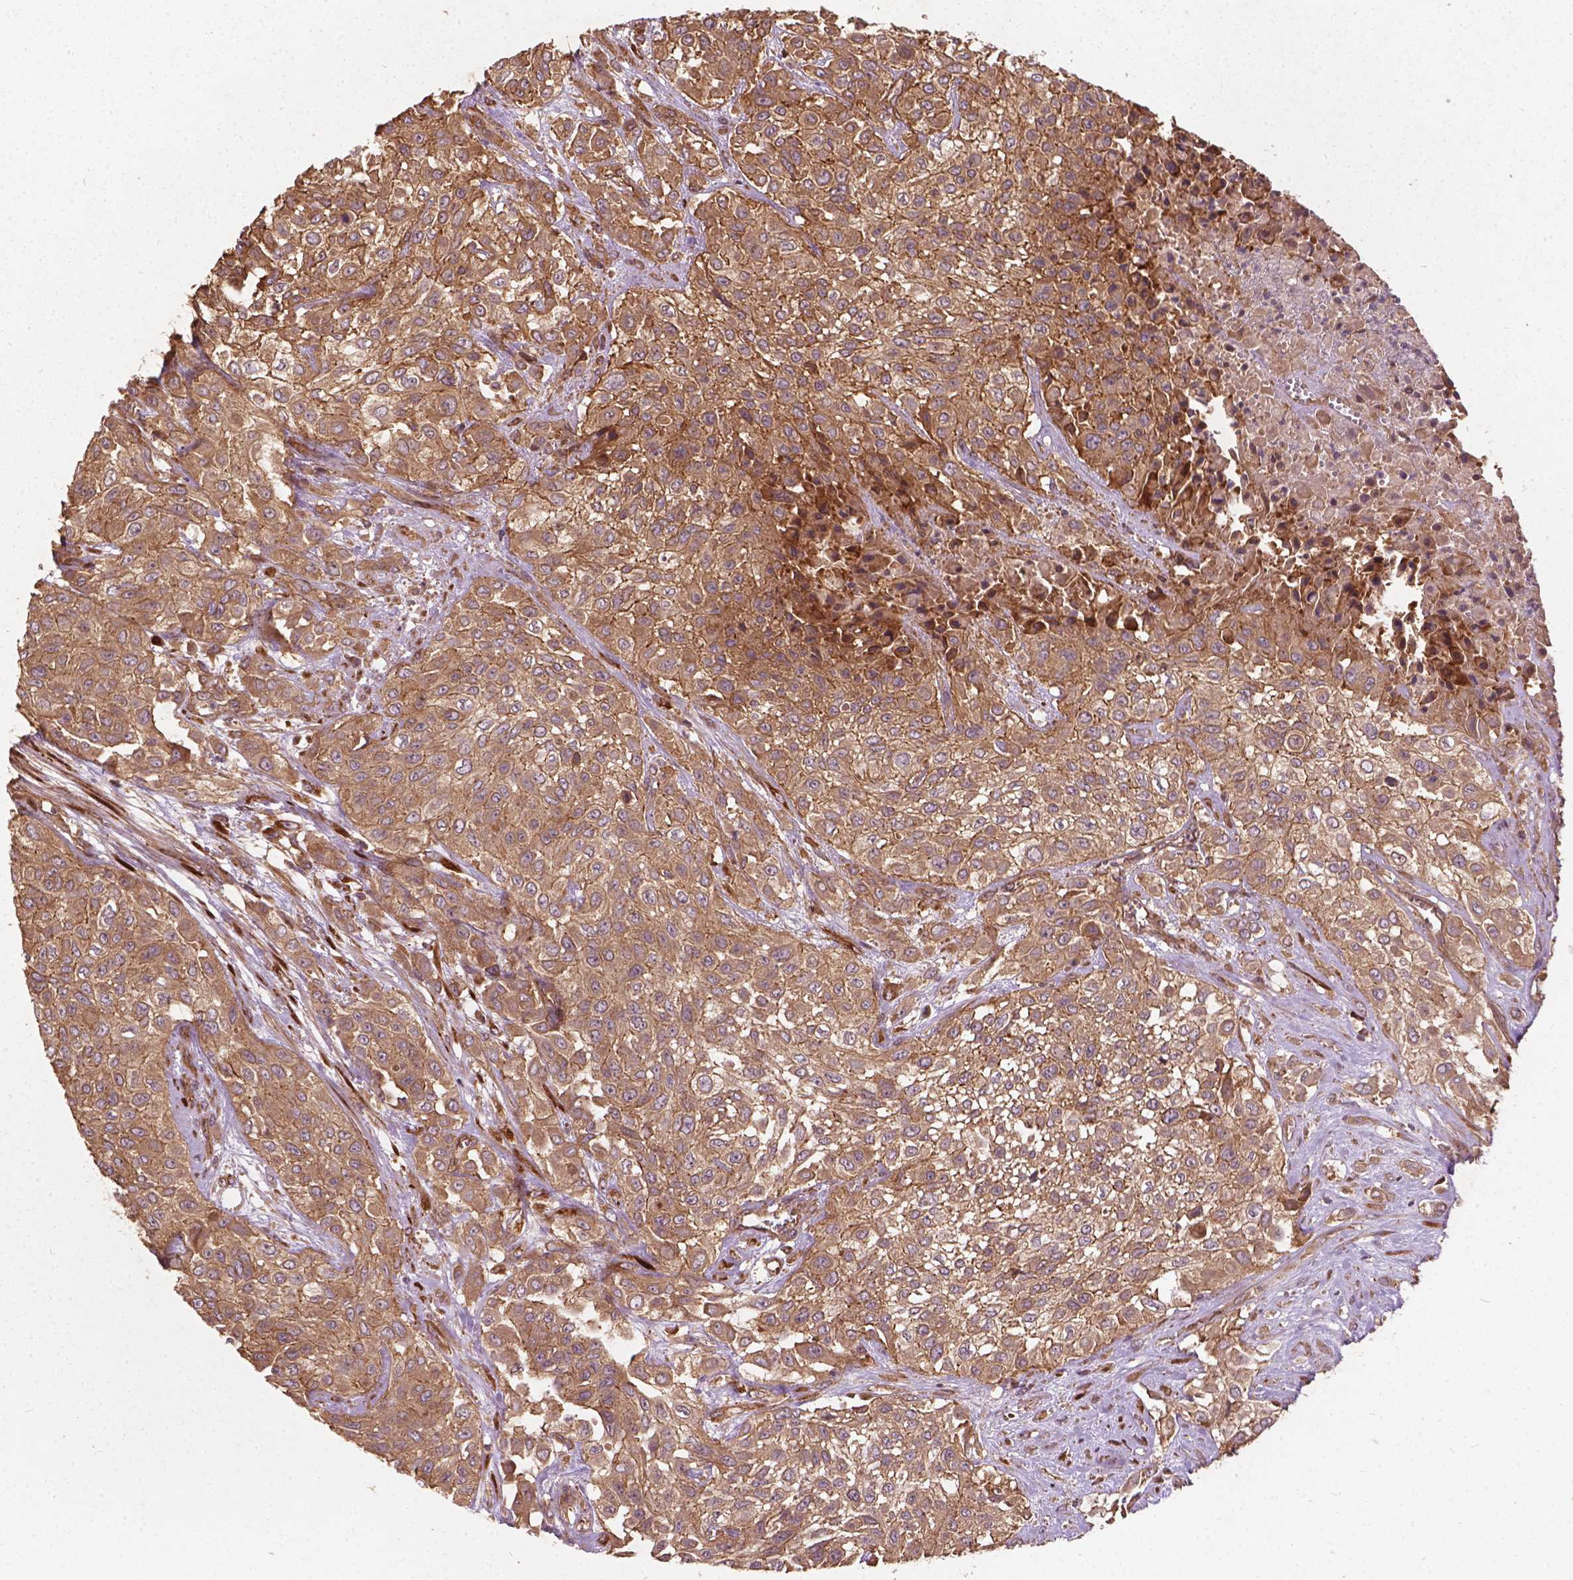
{"staining": {"intensity": "moderate", "quantity": ">75%", "location": "cytoplasmic/membranous"}, "tissue": "urothelial cancer", "cell_type": "Tumor cells", "image_type": "cancer", "snomed": [{"axis": "morphology", "description": "Urothelial carcinoma, High grade"}, {"axis": "topography", "description": "Urinary bladder"}], "caption": "A medium amount of moderate cytoplasmic/membranous positivity is seen in about >75% of tumor cells in urothelial cancer tissue. The staining was performed using DAB, with brown indicating positive protein expression. Nuclei are stained blue with hematoxylin.", "gene": "UBXN2A", "patient": {"sex": "male", "age": 57}}